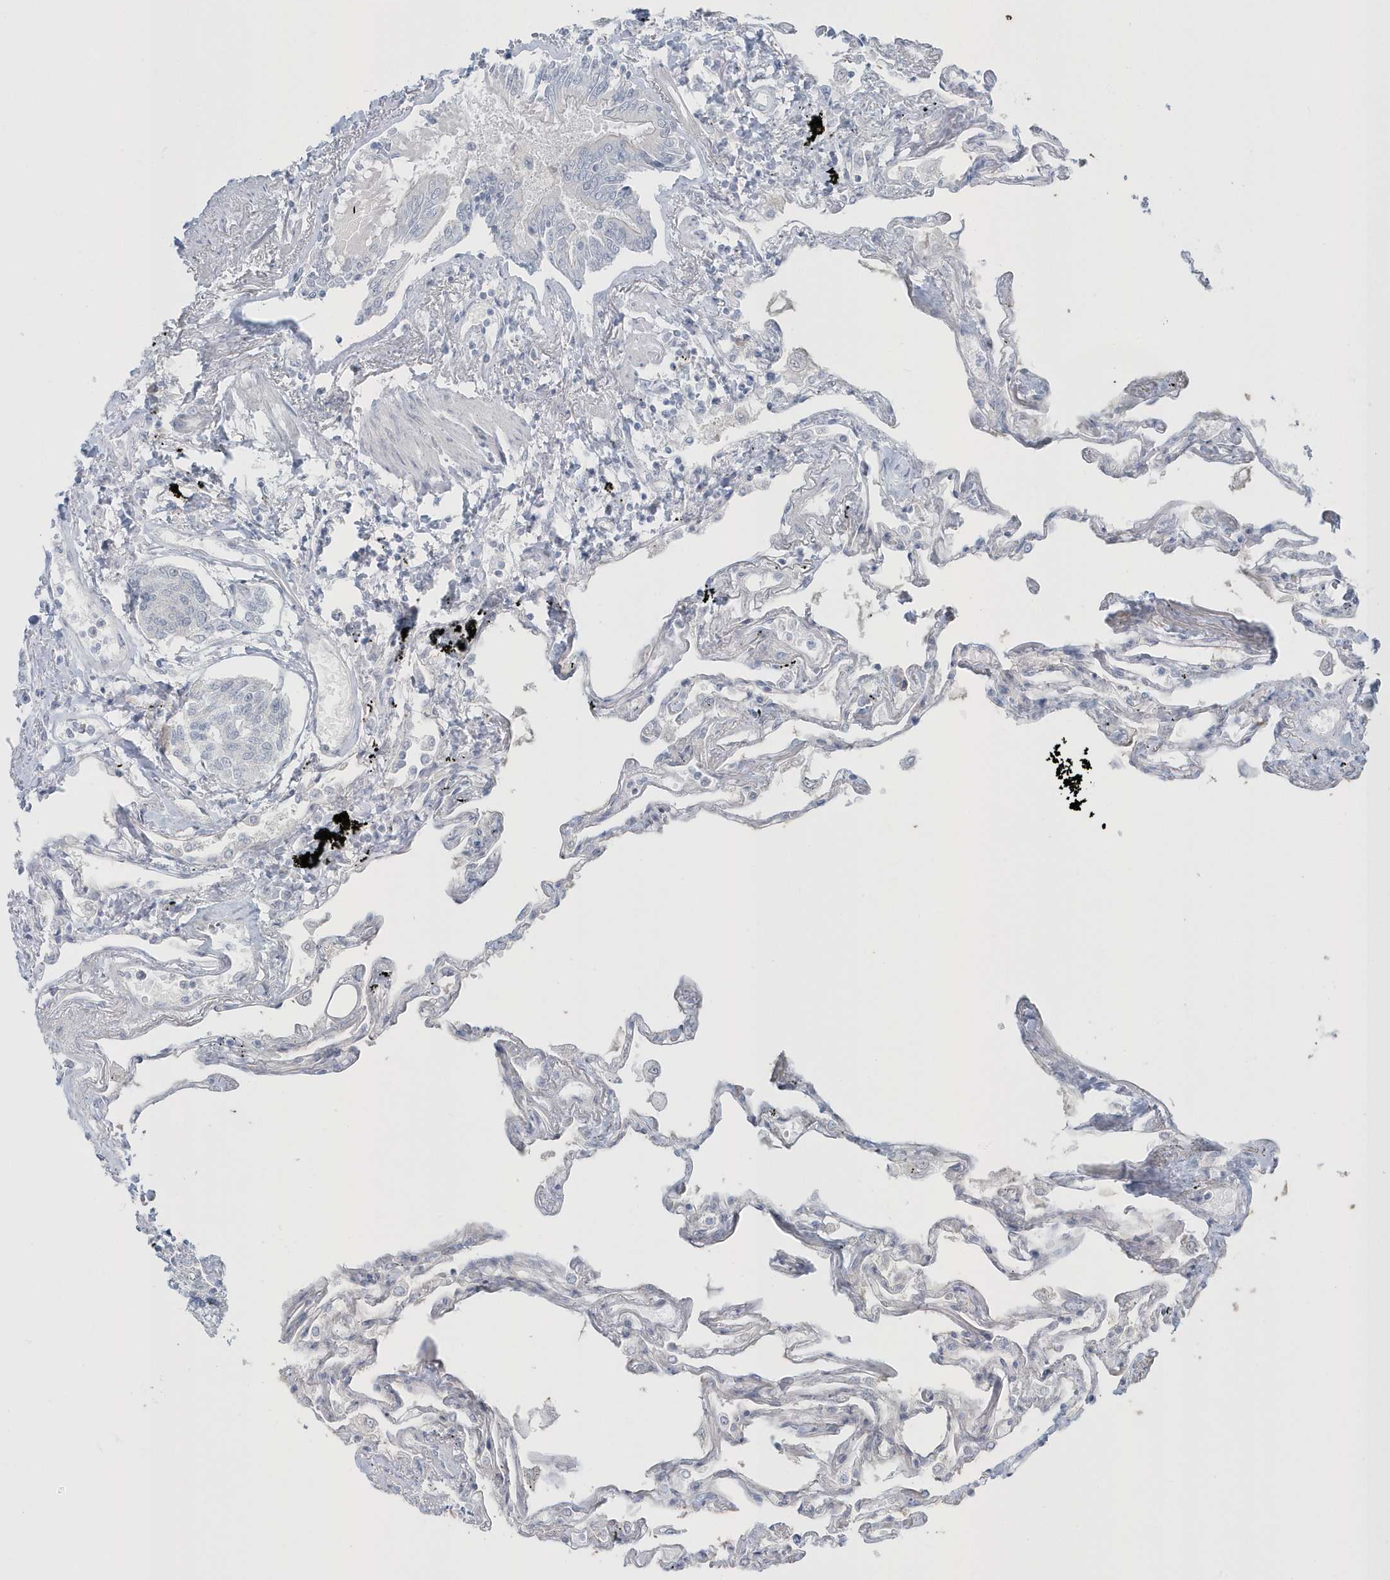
{"staining": {"intensity": "negative", "quantity": "none", "location": "none"}, "tissue": "lung", "cell_type": "Alveolar cells", "image_type": "normal", "snomed": [{"axis": "morphology", "description": "Normal tissue, NOS"}, {"axis": "topography", "description": "Lung"}], "caption": "A histopathology image of lung stained for a protein exhibits no brown staining in alveolar cells. (Brightfield microscopy of DAB (3,3'-diaminobenzidine) immunohistochemistry at high magnification).", "gene": "BLTP3A", "patient": {"sex": "female", "age": 67}}